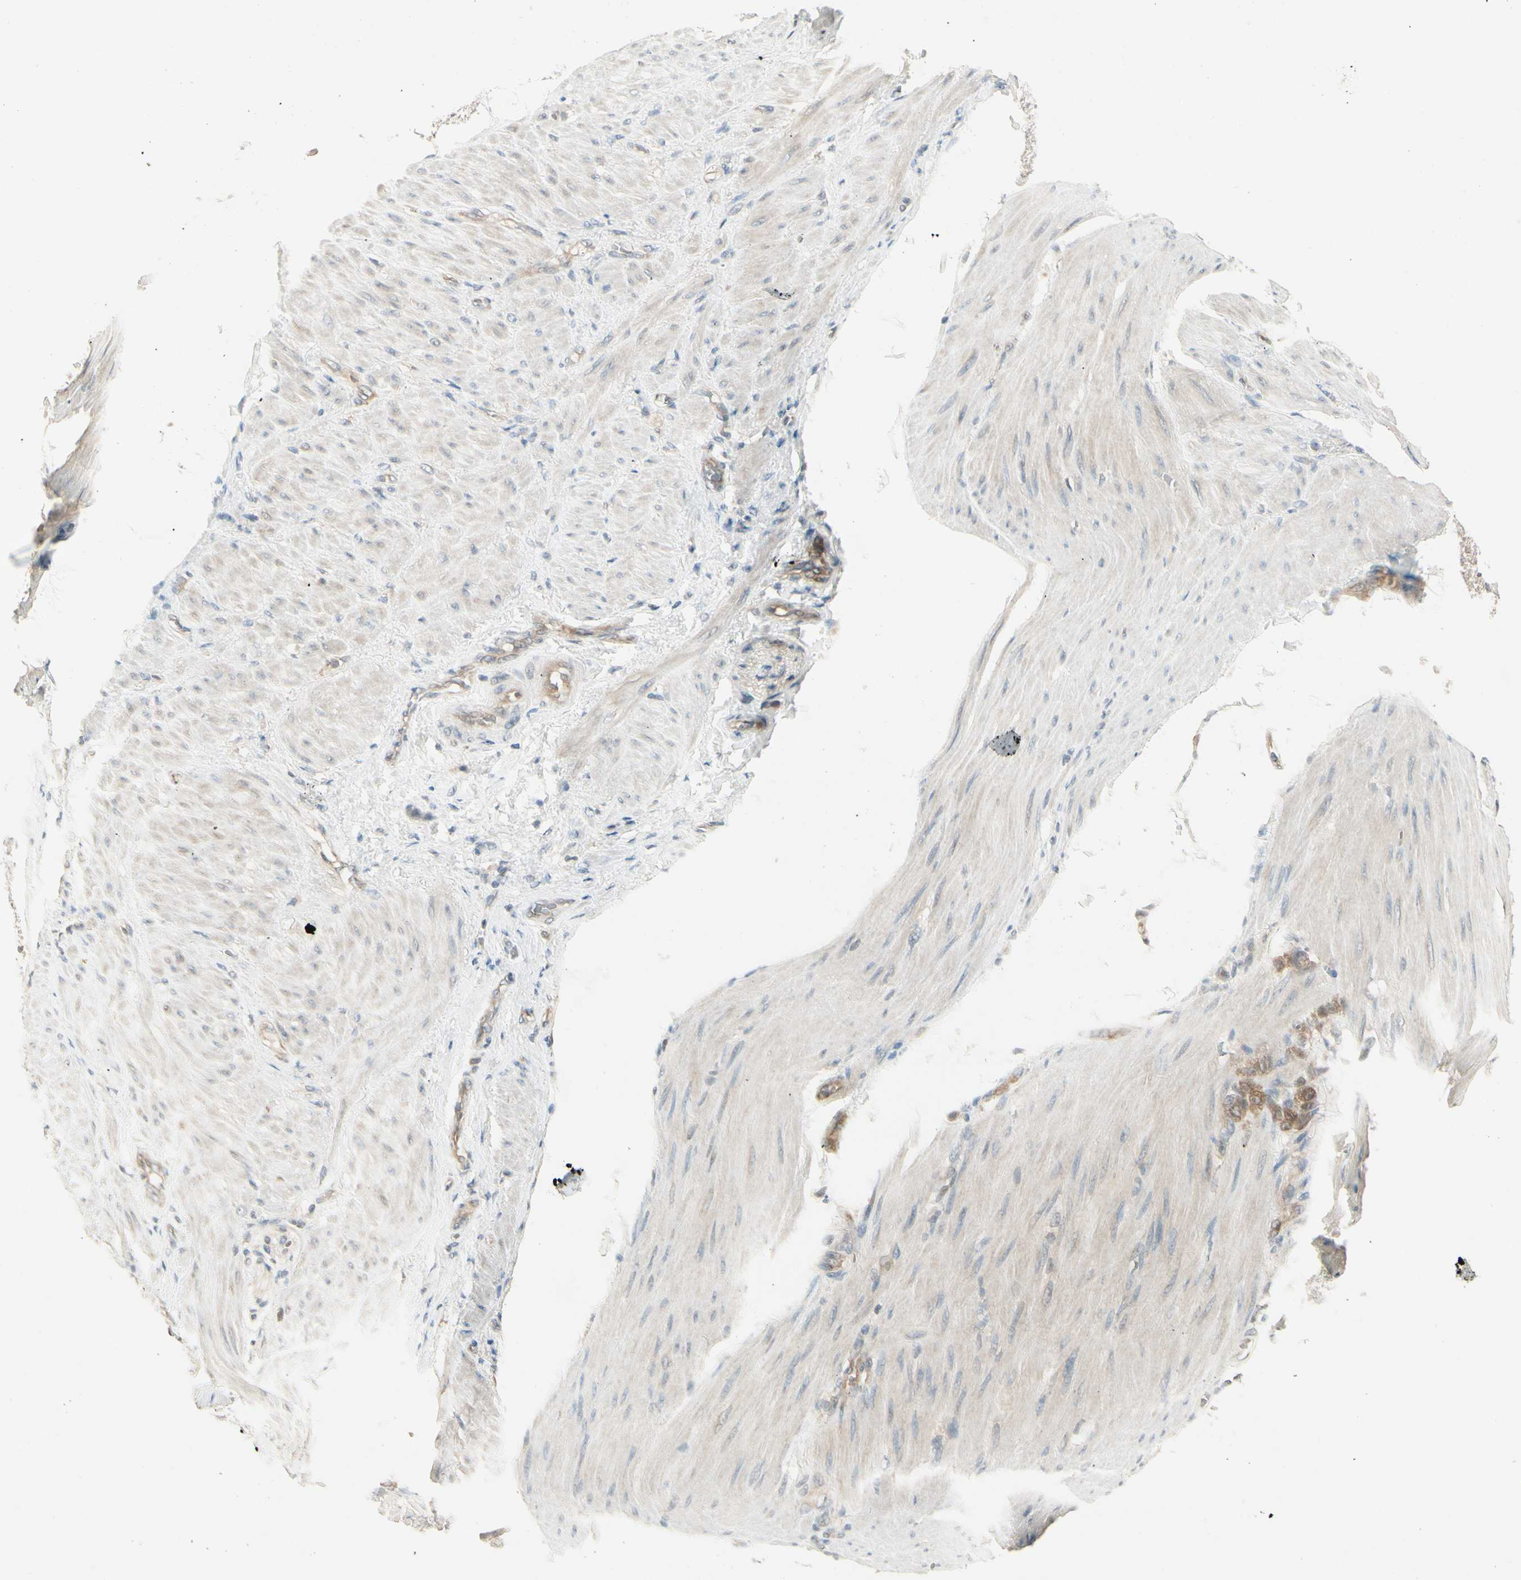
{"staining": {"intensity": "weak", "quantity": ">75%", "location": "cytoplasmic/membranous"}, "tissue": "stomach cancer", "cell_type": "Tumor cells", "image_type": "cancer", "snomed": [{"axis": "morphology", "description": "Adenocarcinoma, NOS"}, {"axis": "topography", "description": "Stomach"}], "caption": "Tumor cells demonstrate low levels of weak cytoplasmic/membranous expression in about >75% of cells in stomach adenocarcinoma. The staining was performed using DAB to visualize the protein expression in brown, while the nuclei were stained in blue with hematoxylin (Magnification: 20x).", "gene": "IPO5", "patient": {"sex": "male", "age": 82}}